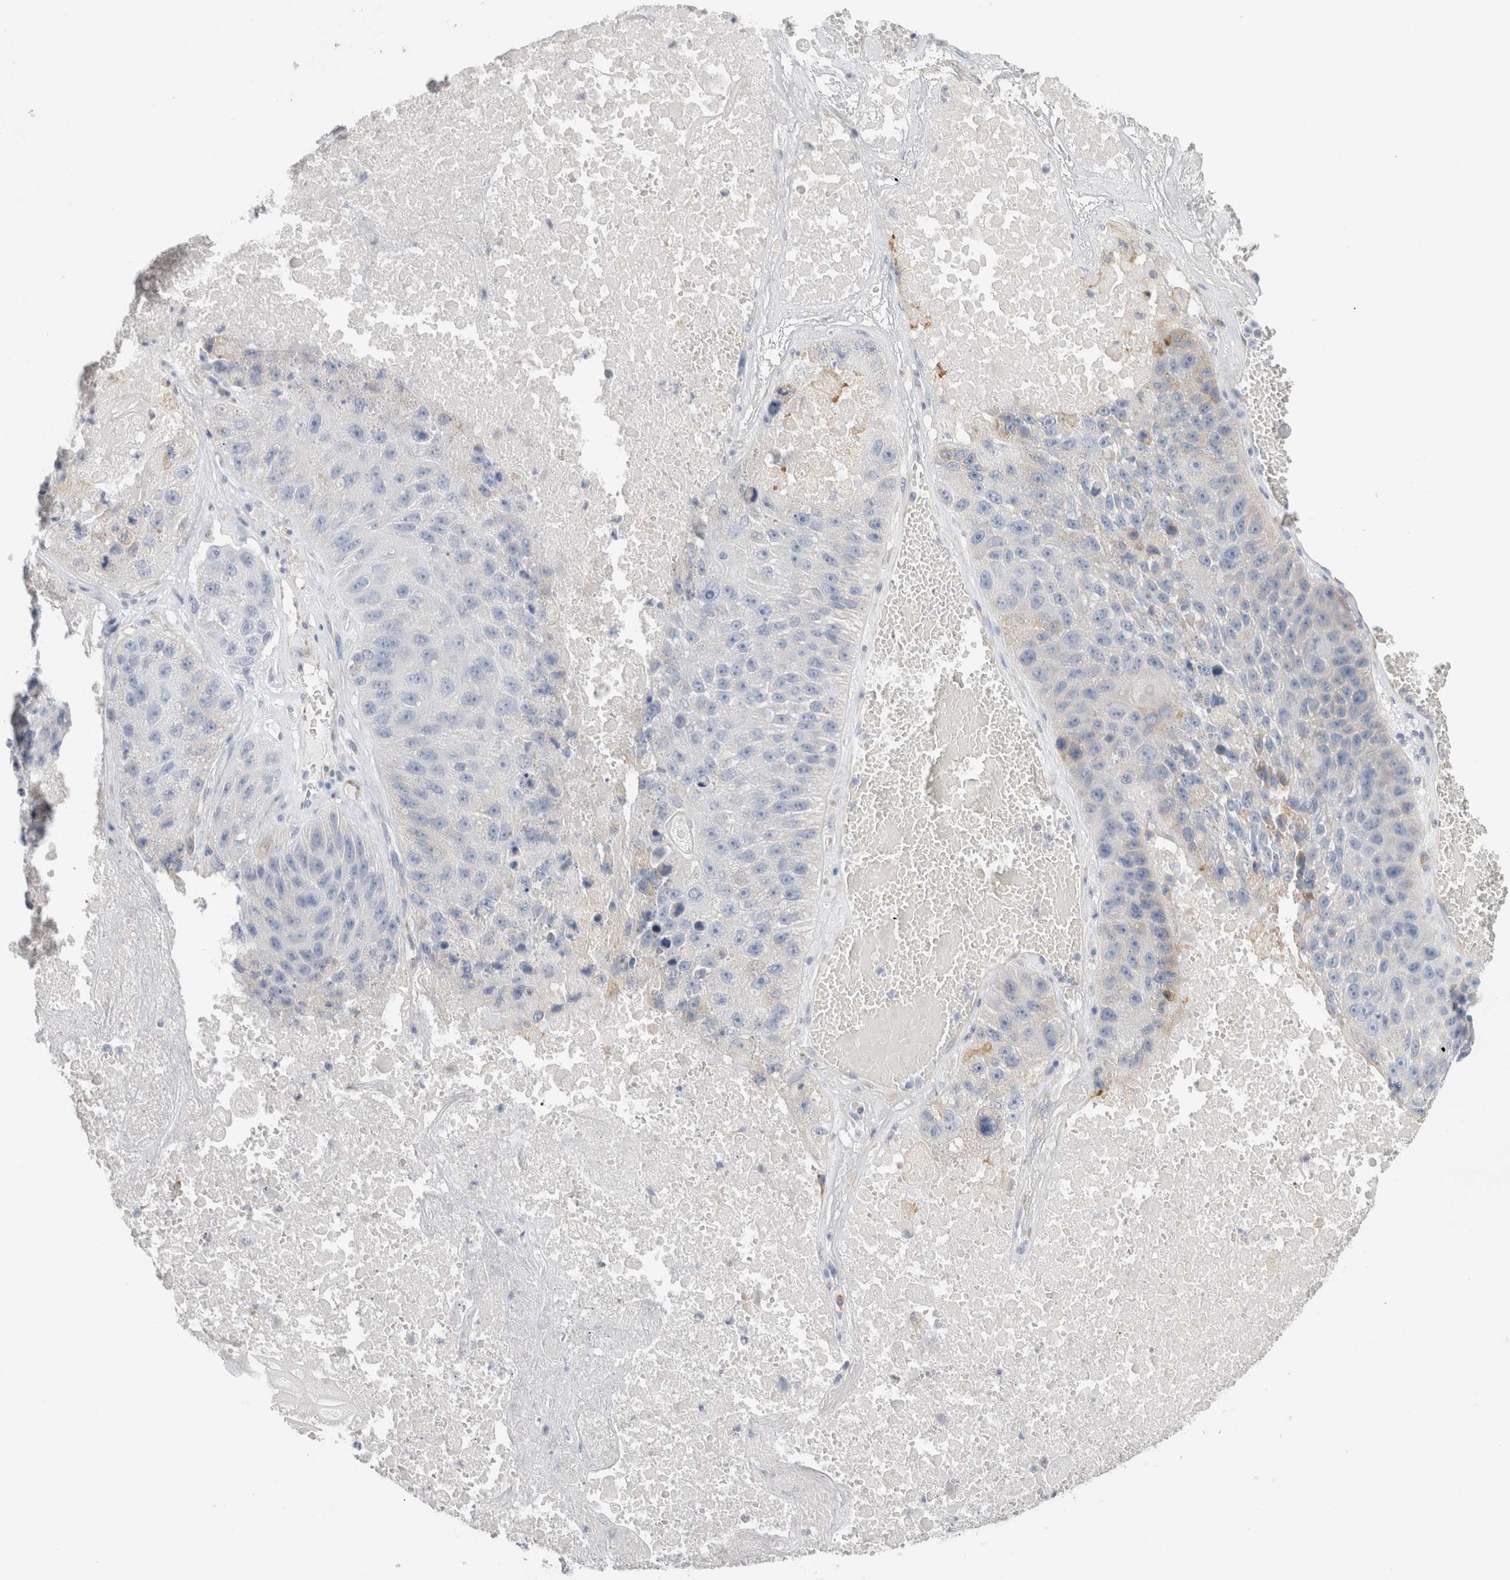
{"staining": {"intensity": "negative", "quantity": "none", "location": "none"}, "tissue": "lung cancer", "cell_type": "Tumor cells", "image_type": "cancer", "snomed": [{"axis": "morphology", "description": "Squamous cell carcinoma, NOS"}, {"axis": "topography", "description": "Lung"}], "caption": "Photomicrograph shows no significant protein staining in tumor cells of squamous cell carcinoma (lung).", "gene": "CSK", "patient": {"sex": "male", "age": 61}}